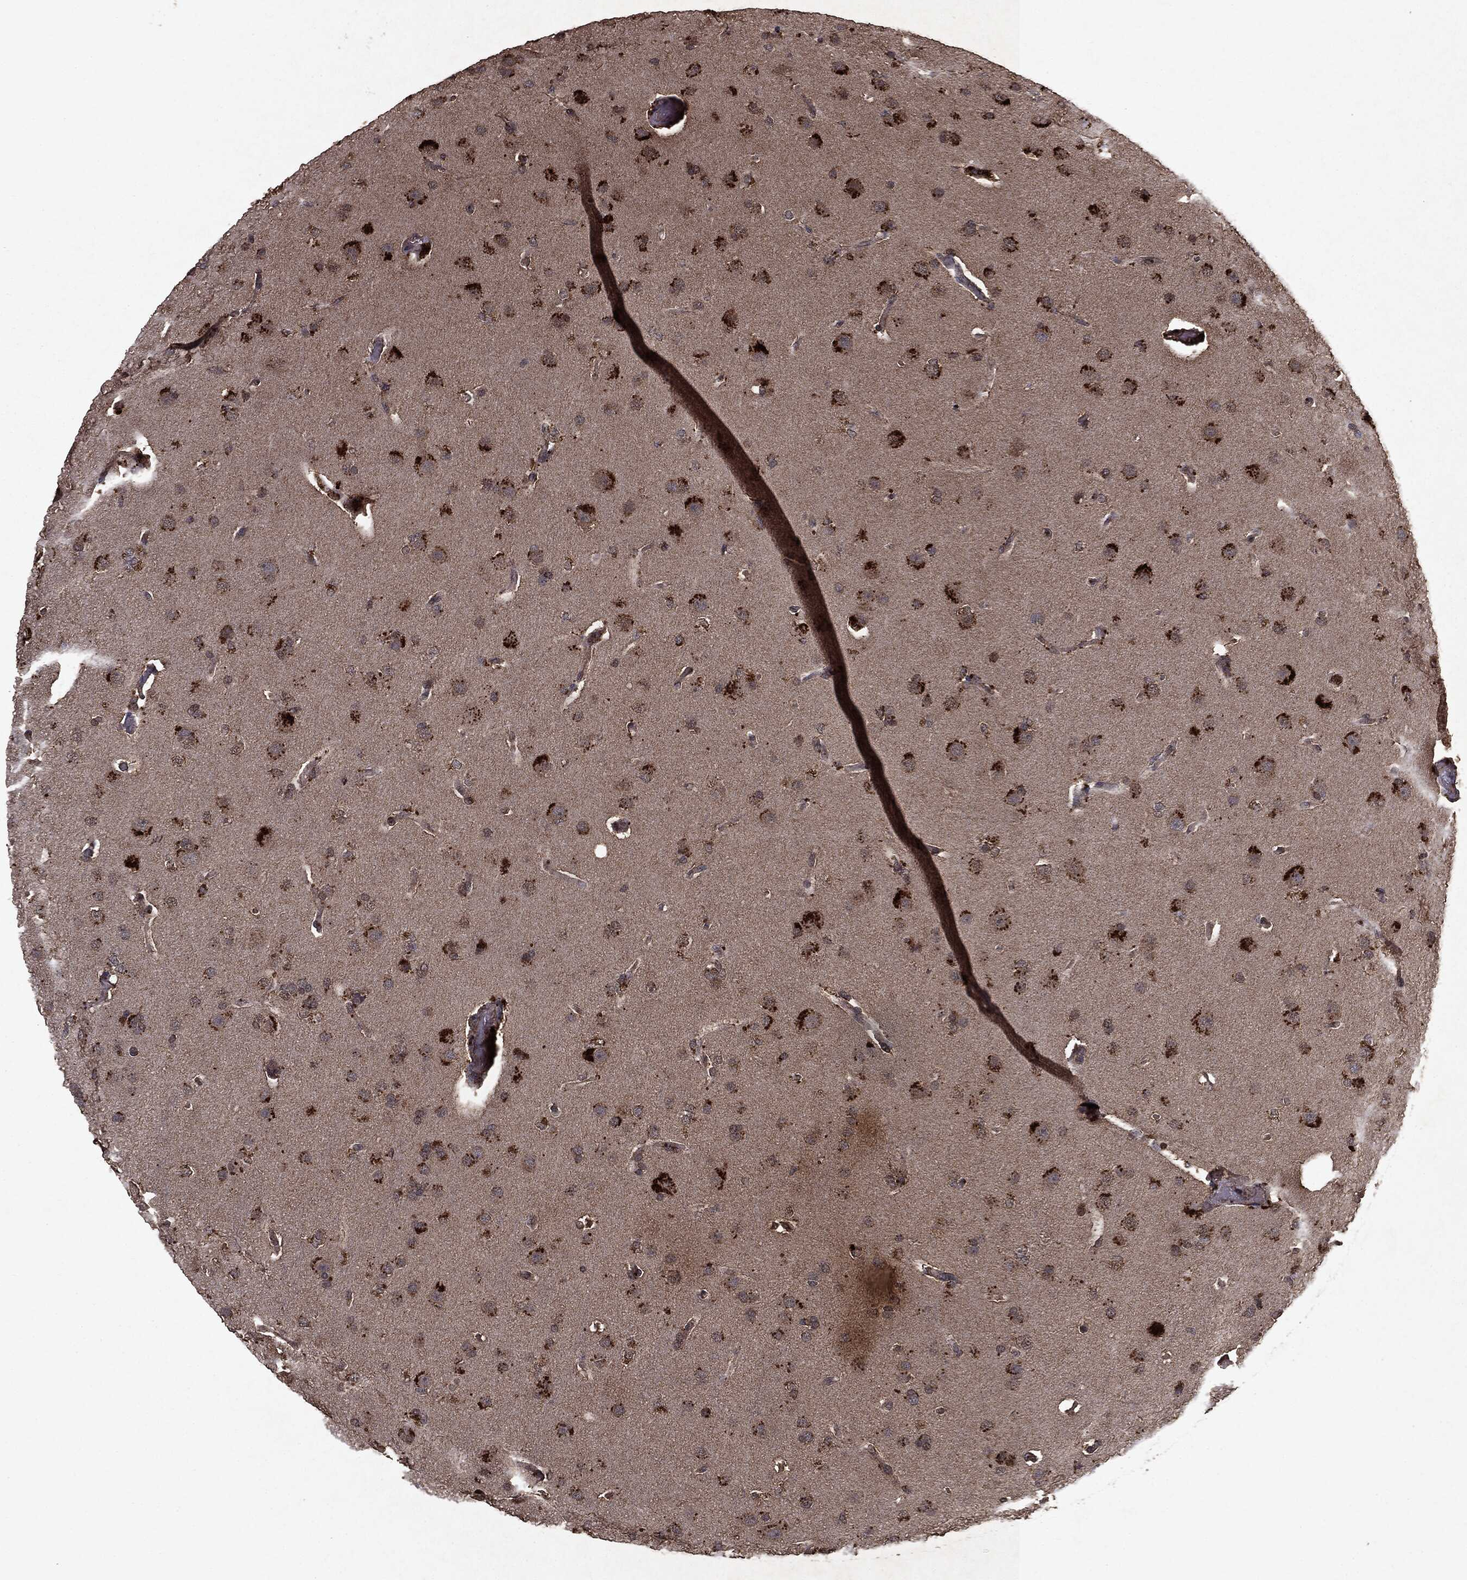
{"staining": {"intensity": "negative", "quantity": "none", "location": "none"}, "tissue": "glioma", "cell_type": "Tumor cells", "image_type": "cancer", "snomed": [{"axis": "morphology", "description": "Glioma, malignant, Low grade"}, {"axis": "topography", "description": "Brain"}], "caption": "Immunohistochemistry (IHC) histopathology image of neoplastic tissue: low-grade glioma (malignant) stained with DAB (3,3'-diaminobenzidine) exhibits no significant protein positivity in tumor cells. Brightfield microscopy of IHC stained with DAB (brown) and hematoxylin (blue), captured at high magnification.", "gene": "MTOR", "patient": {"sex": "male", "age": 41}}